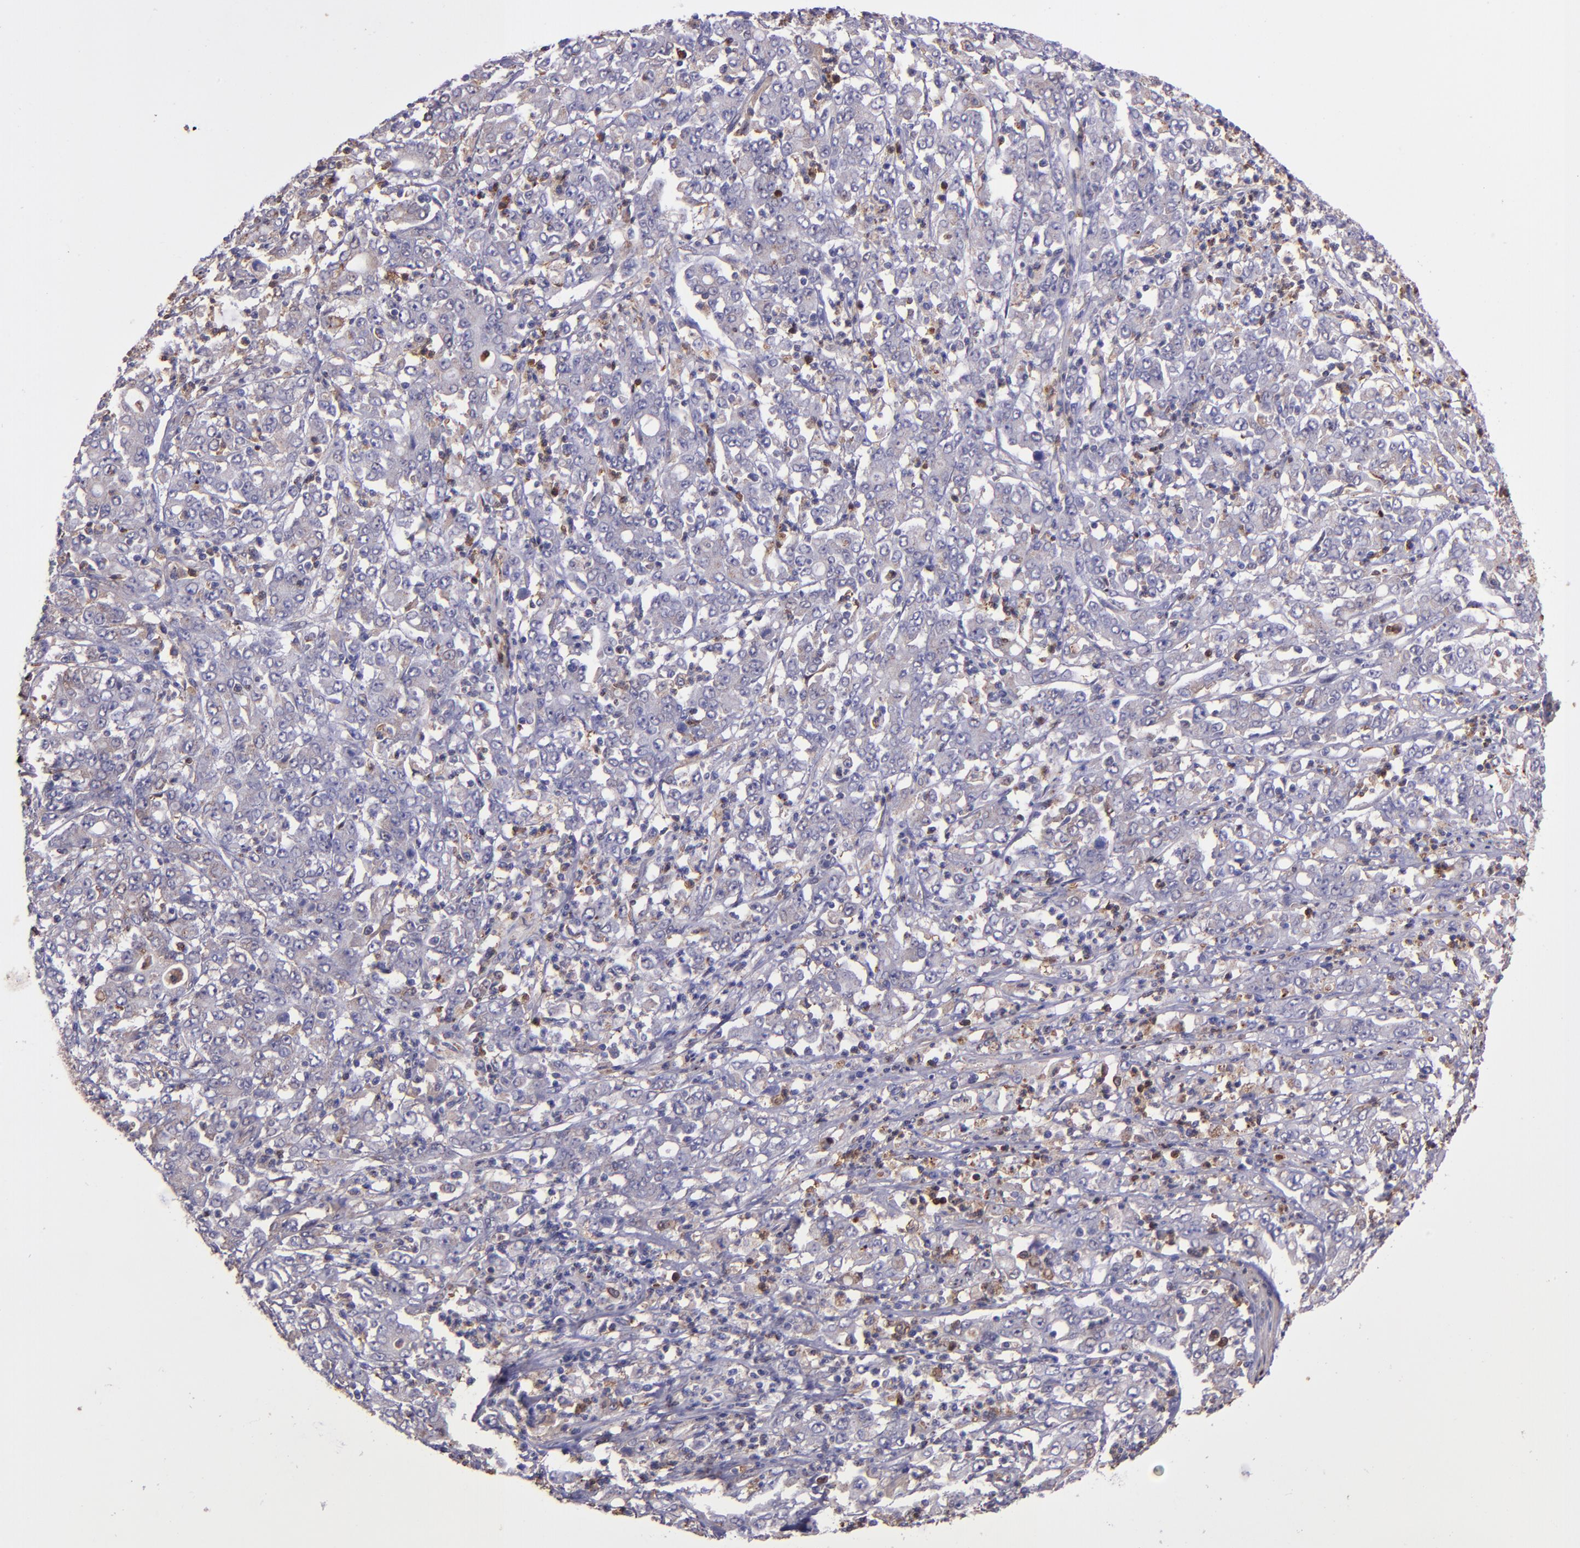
{"staining": {"intensity": "weak", "quantity": ">75%", "location": "cytoplasmic/membranous"}, "tissue": "stomach cancer", "cell_type": "Tumor cells", "image_type": "cancer", "snomed": [{"axis": "morphology", "description": "Adenocarcinoma, NOS"}, {"axis": "topography", "description": "Stomach, lower"}], "caption": "High-power microscopy captured an IHC photomicrograph of stomach cancer, revealing weak cytoplasmic/membranous positivity in about >75% of tumor cells.", "gene": "WASHC1", "patient": {"sex": "female", "age": 71}}